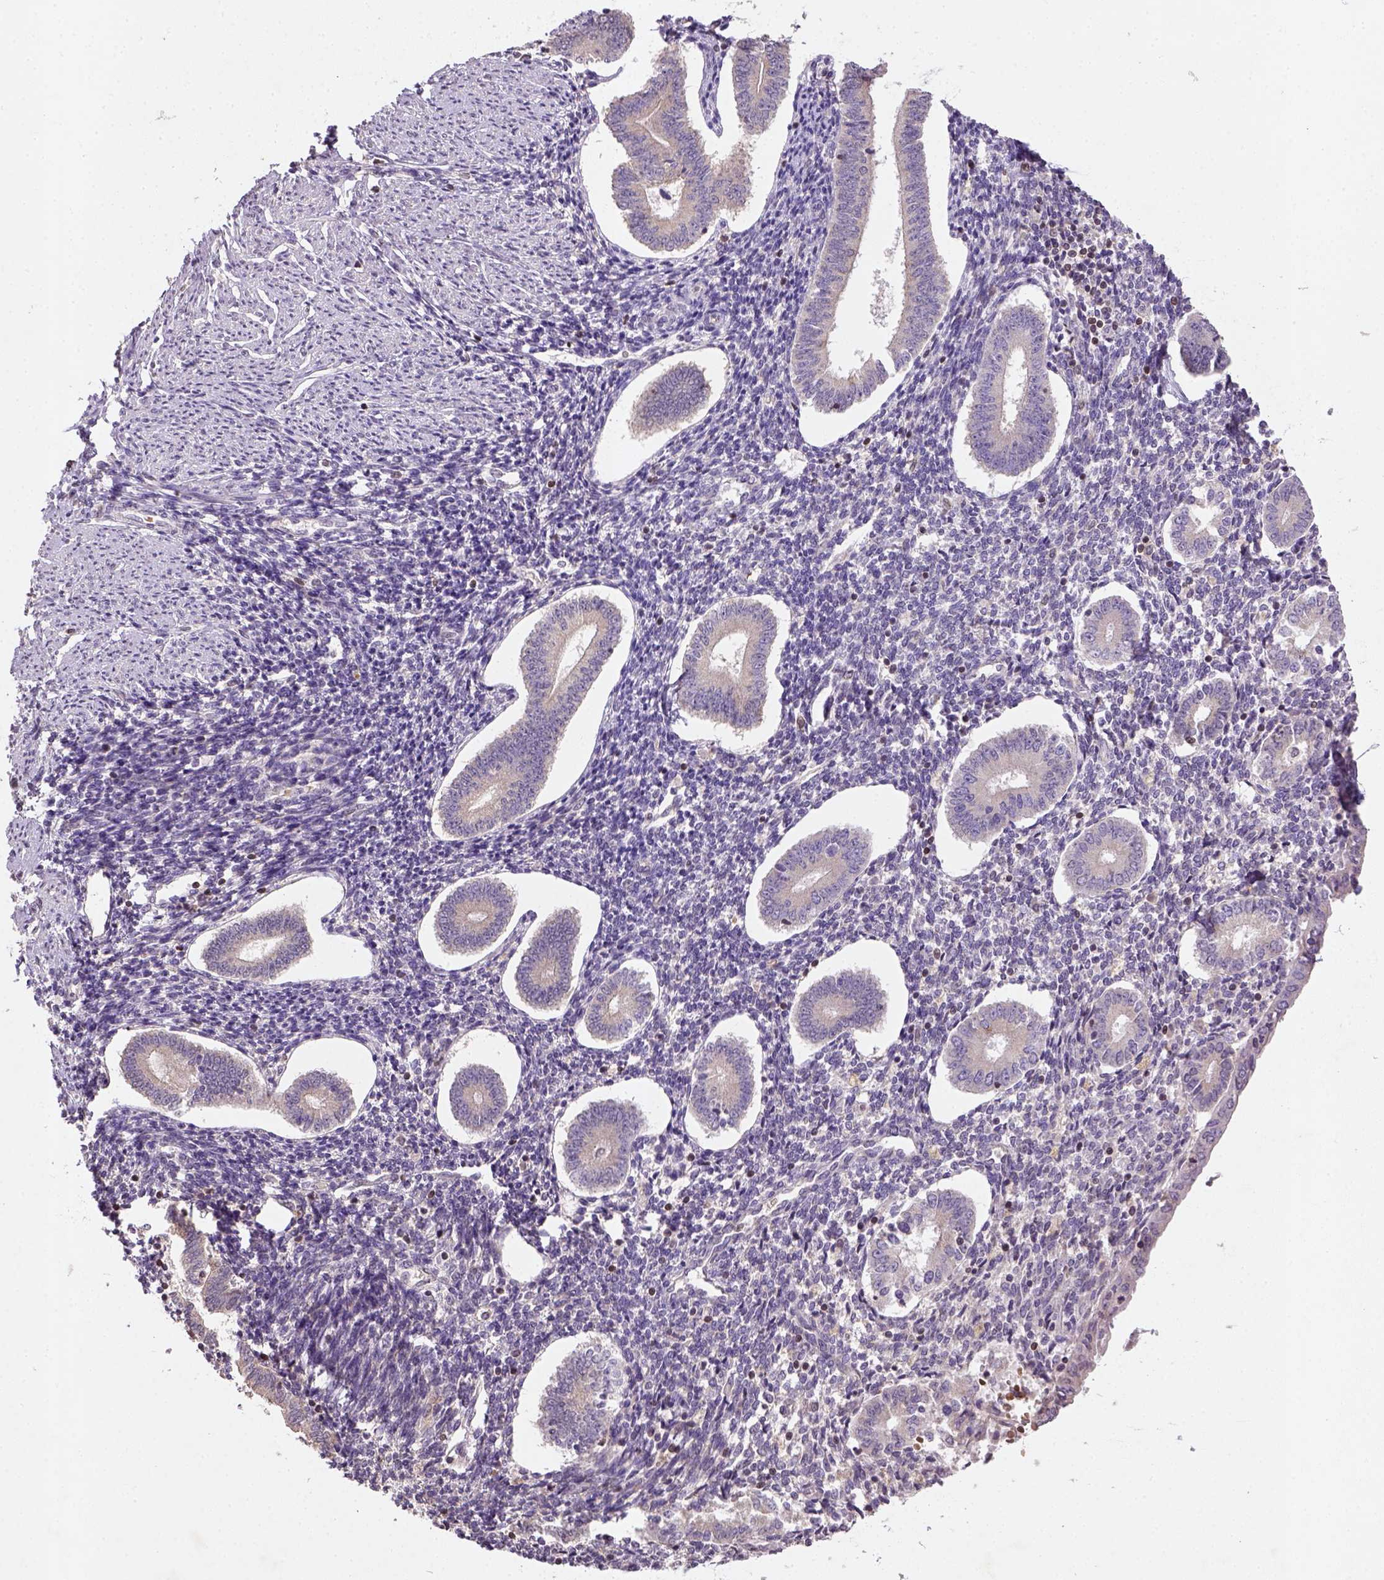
{"staining": {"intensity": "negative", "quantity": "none", "location": "none"}, "tissue": "endometrium", "cell_type": "Cells in endometrial stroma", "image_type": "normal", "snomed": [{"axis": "morphology", "description": "Normal tissue, NOS"}, {"axis": "topography", "description": "Endometrium"}], "caption": "High power microscopy photomicrograph of an immunohistochemistry histopathology image of benign endometrium, revealing no significant positivity in cells in endometrial stroma.", "gene": "NUDT3", "patient": {"sex": "female", "age": 40}}